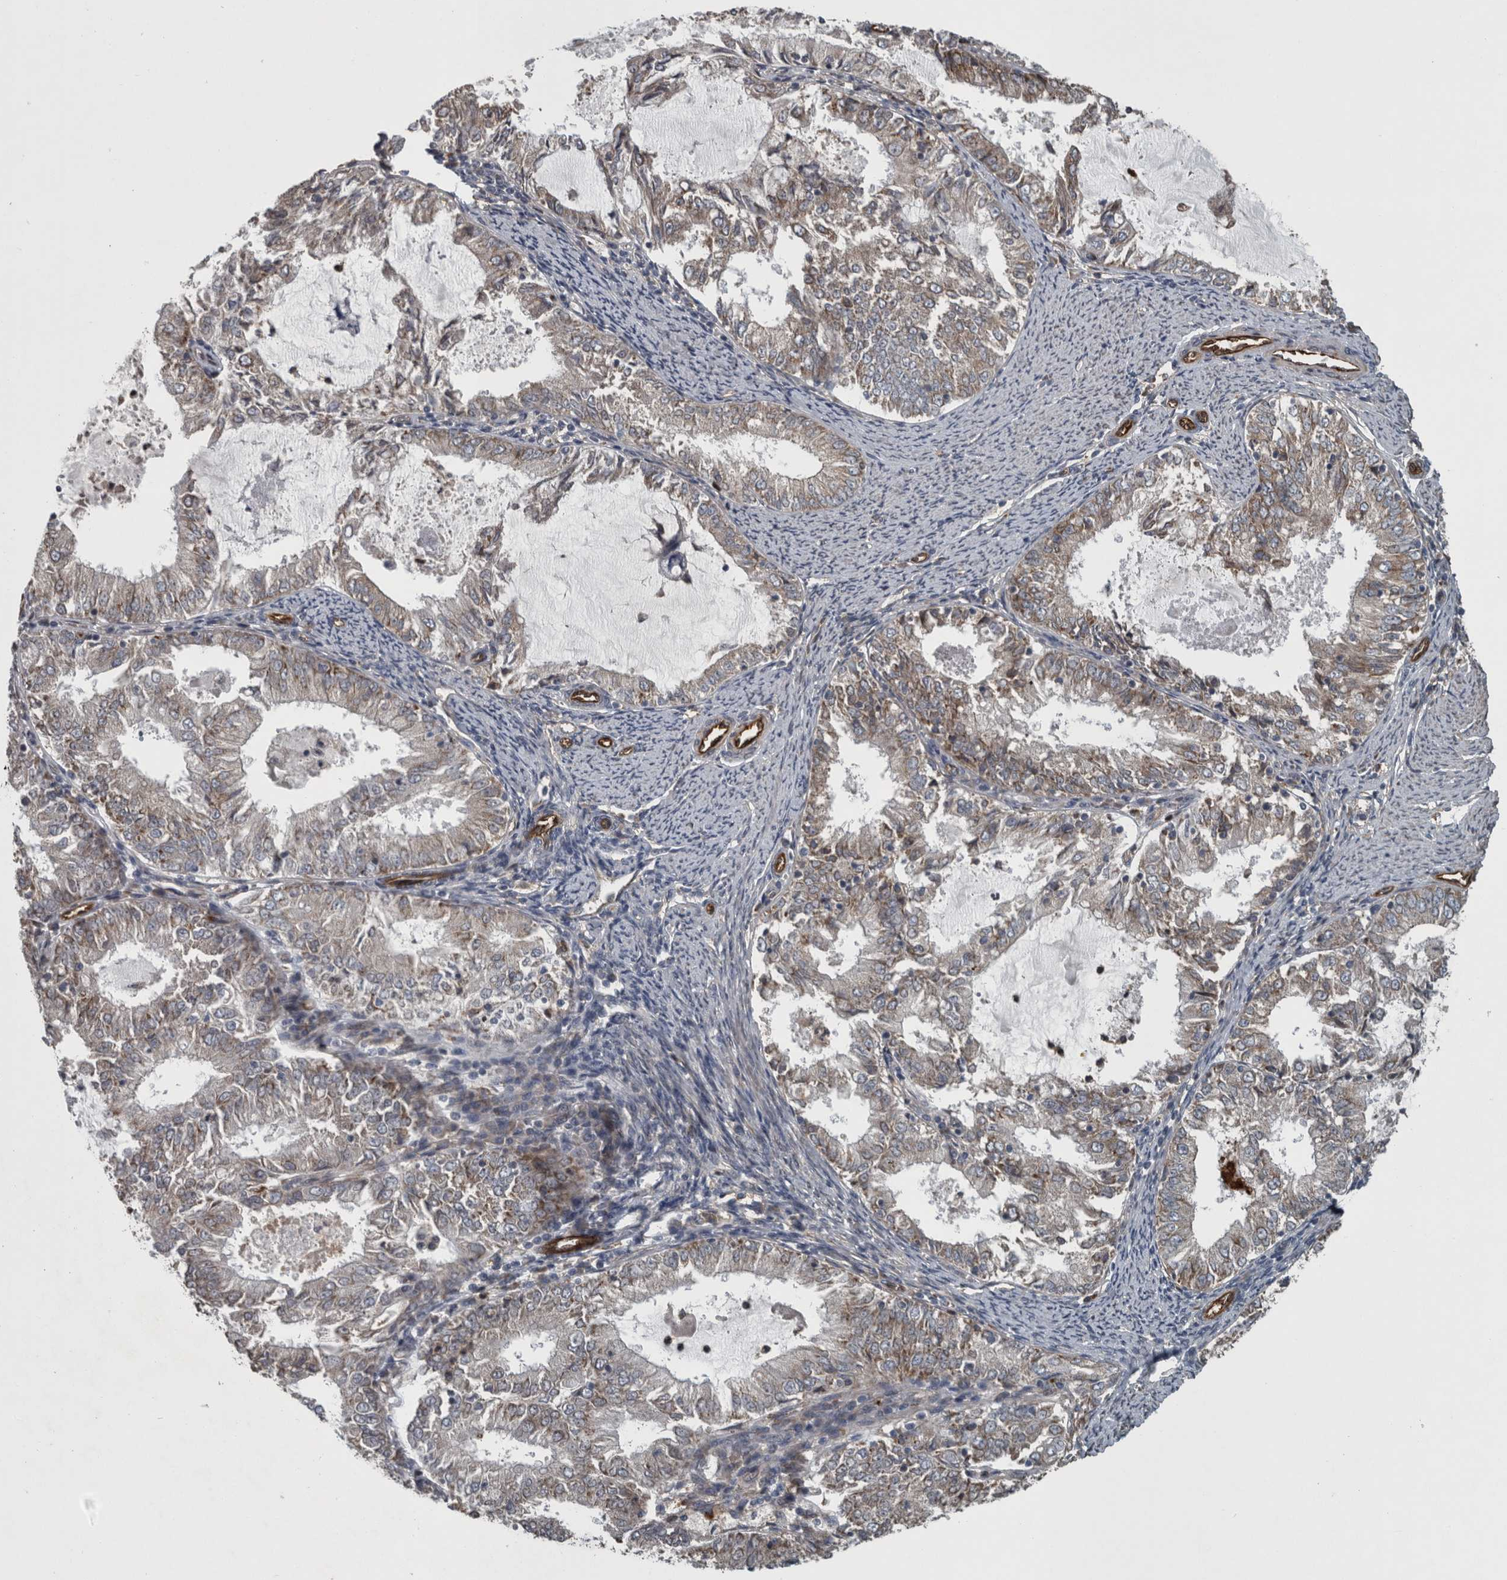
{"staining": {"intensity": "weak", "quantity": "<25%", "location": "cytoplasmic/membranous"}, "tissue": "endometrial cancer", "cell_type": "Tumor cells", "image_type": "cancer", "snomed": [{"axis": "morphology", "description": "Adenocarcinoma, NOS"}, {"axis": "topography", "description": "Endometrium"}], "caption": "This is an IHC histopathology image of human endometrial cancer (adenocarcinoma). There is no positivity in tumor cells.", "gene": "EXOC8", "patient": {"sex": "female", "age": 57}}